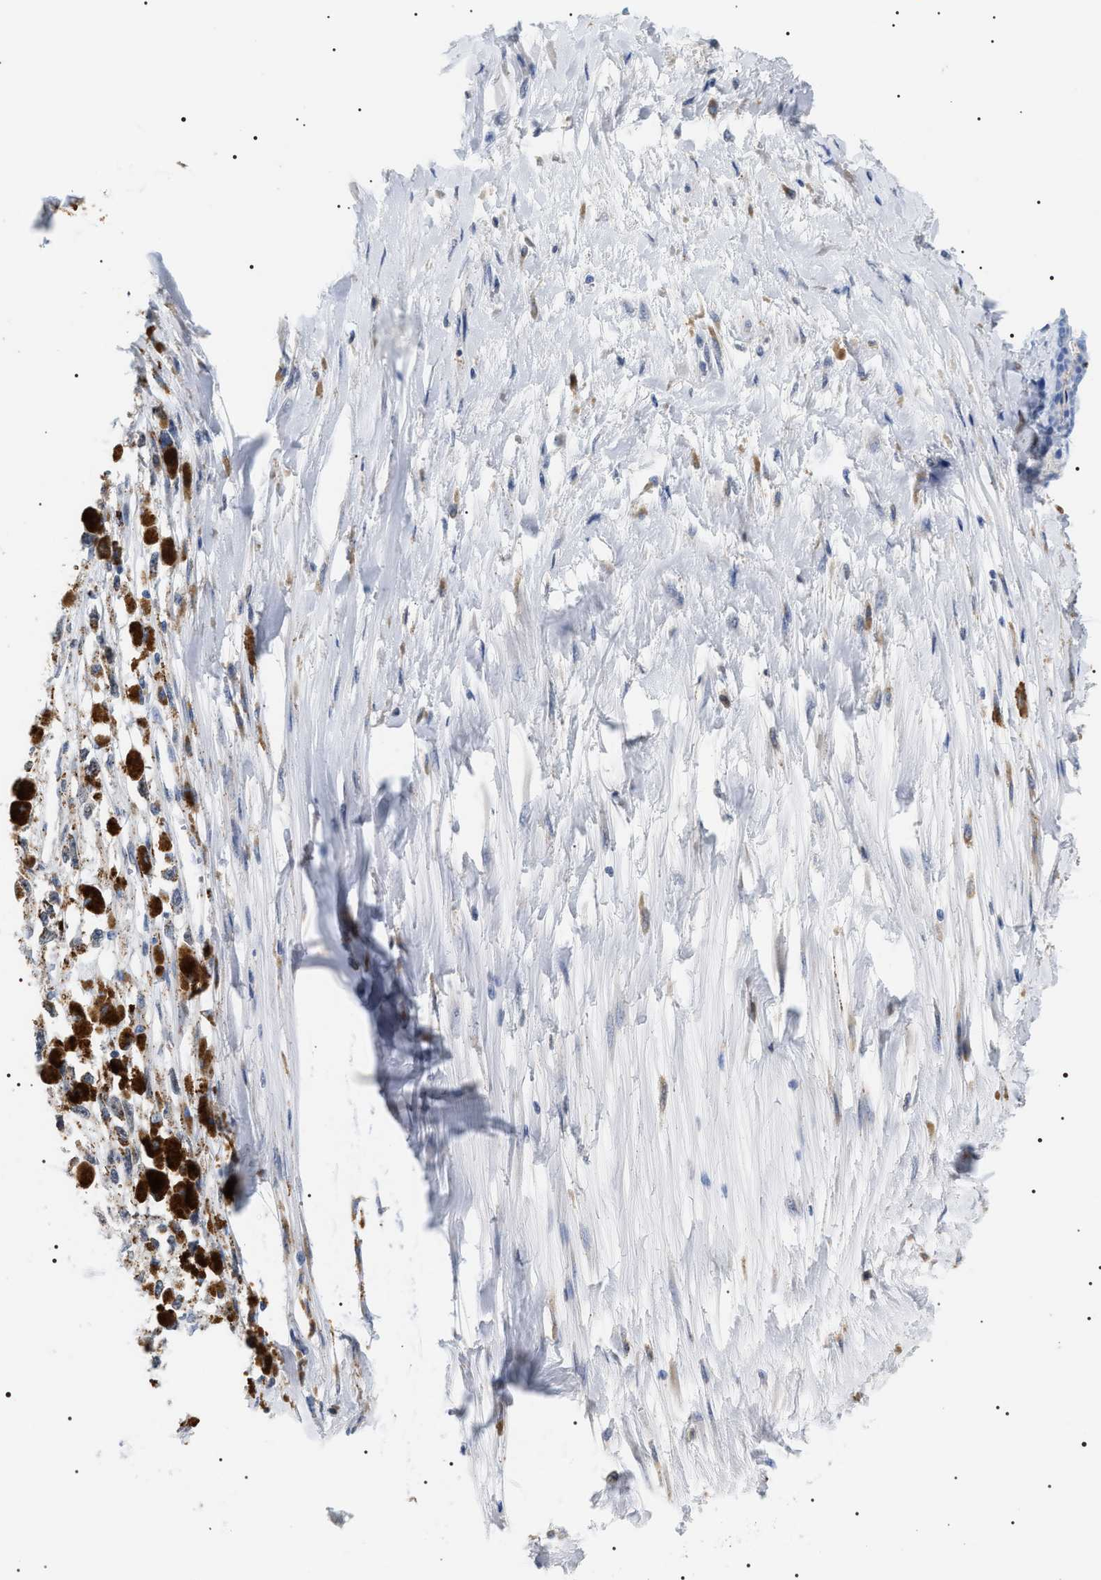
{"staining": {"intensity": "negative", "quantity": "none", "location": "none"}, "tissue": "melanoma", "cell_type": "Tumor cells", "image_type": "cancer", "snomed": [{"axis": "morphology", "description": "Malignant melanoma, Metastatic site"}, {"axis": "topography", "description": "Lymph node"}], "caption": "Histopathology image shows no protein expression in tumor cells of malignant melanoma (metastatic site) tissue. (Stains: DAB (3,3'-diaminobenzidine) immunohistochemistry (IHC) with hematoxylin counter stain, Microscopy: brightfield microscopy at high magnification).", "gene": "HSD17B11", "patient": {"sex": "male", "age": 59}}